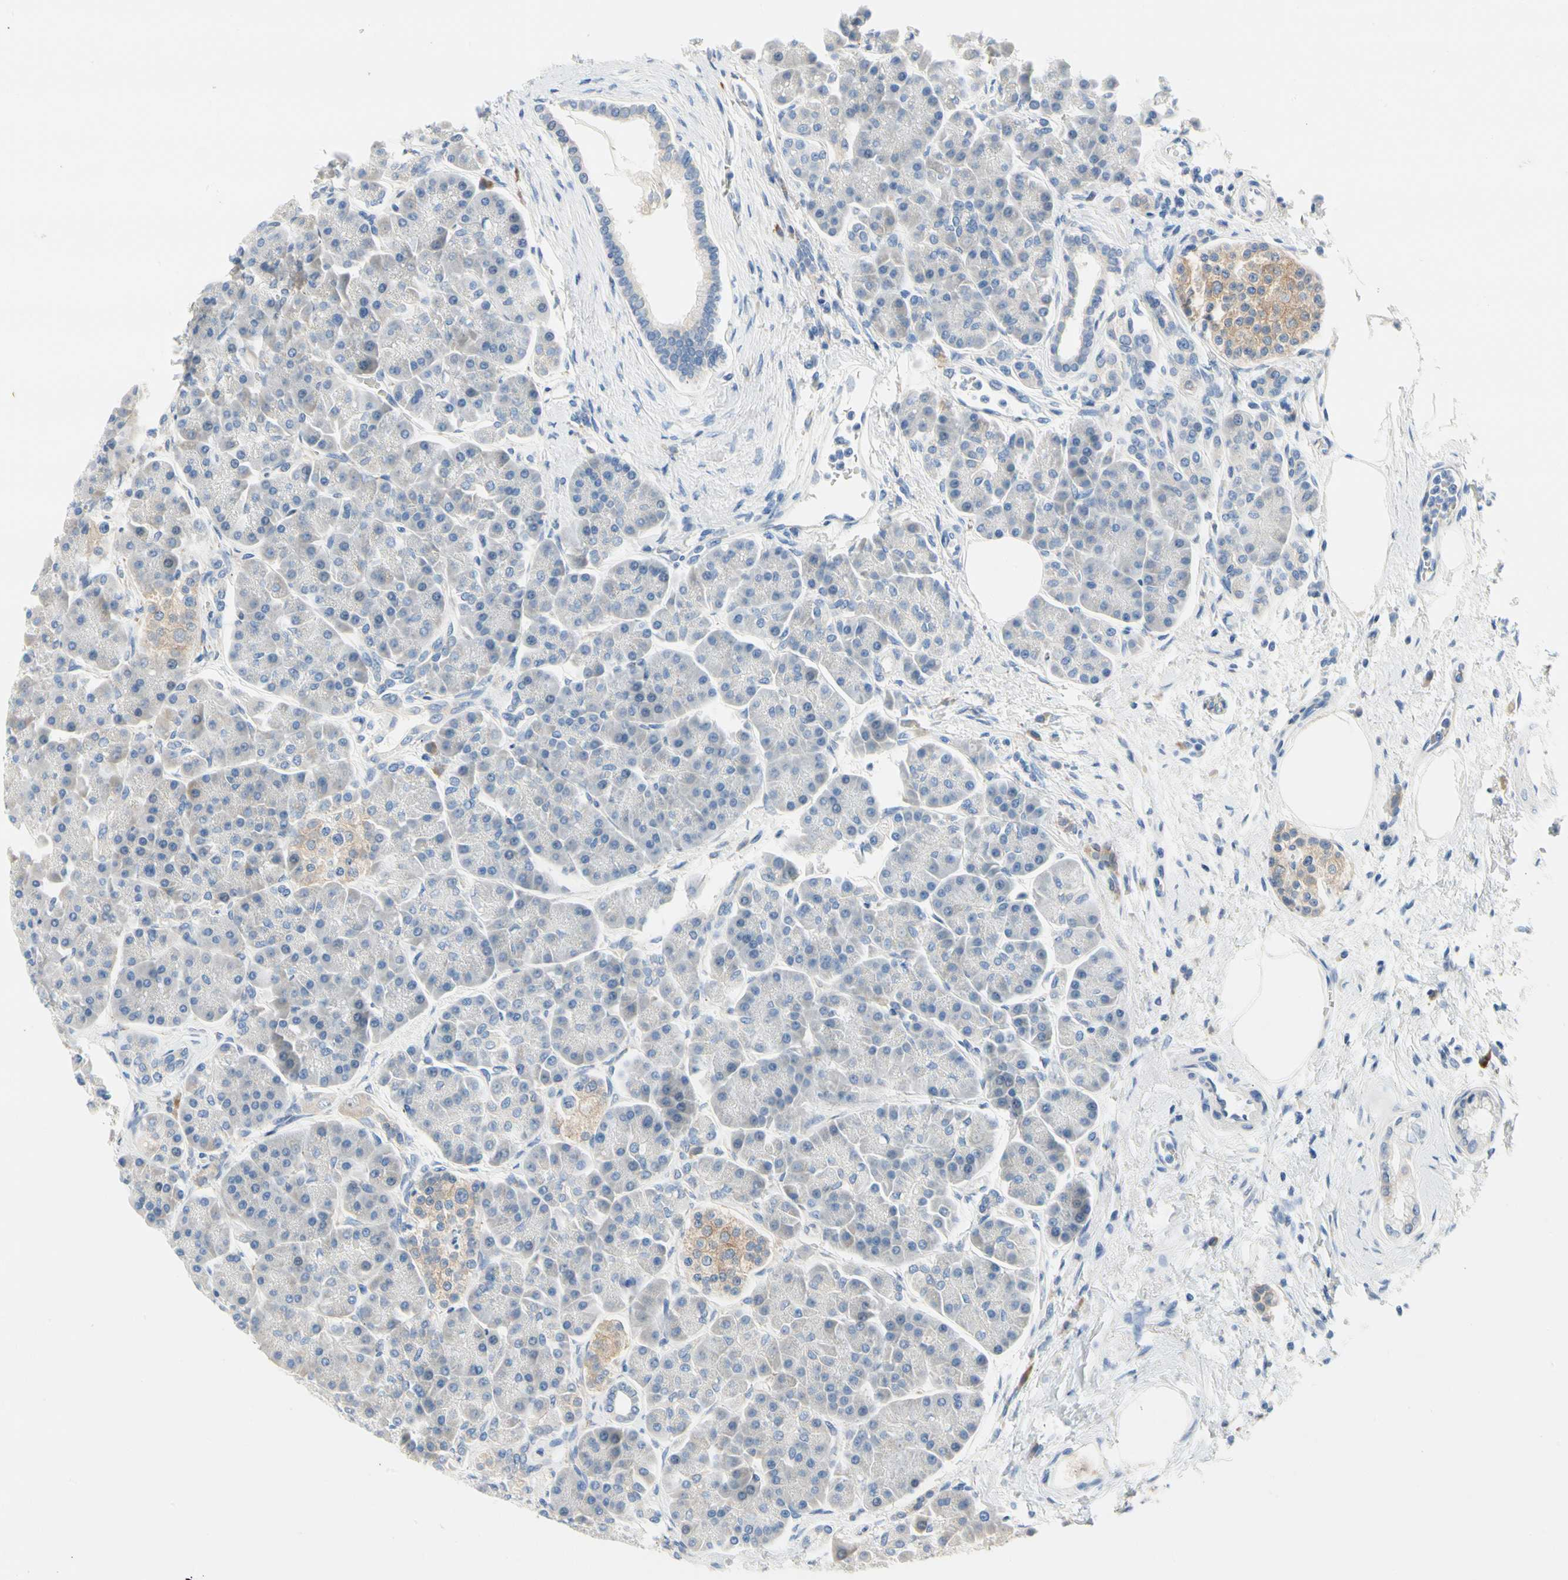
{"staining": {"intensity": "negative", "quantity": "none", "location": "none"}, "tissue": "pancreas", "cell_type": "Exocrine glandular cells", "image_type": "normal", "snomed": [{"axis": "morphology", "description": "Normal tissue, NOS"}, {"axis": "topography", "description": "Pancreas"}], "caption": "Immunohistochemistry of normal human pancreas reveals no expression in exocrine glandular cells.", "gene": "STXBP1", "patient": {"sex": "female", "age": 70}}